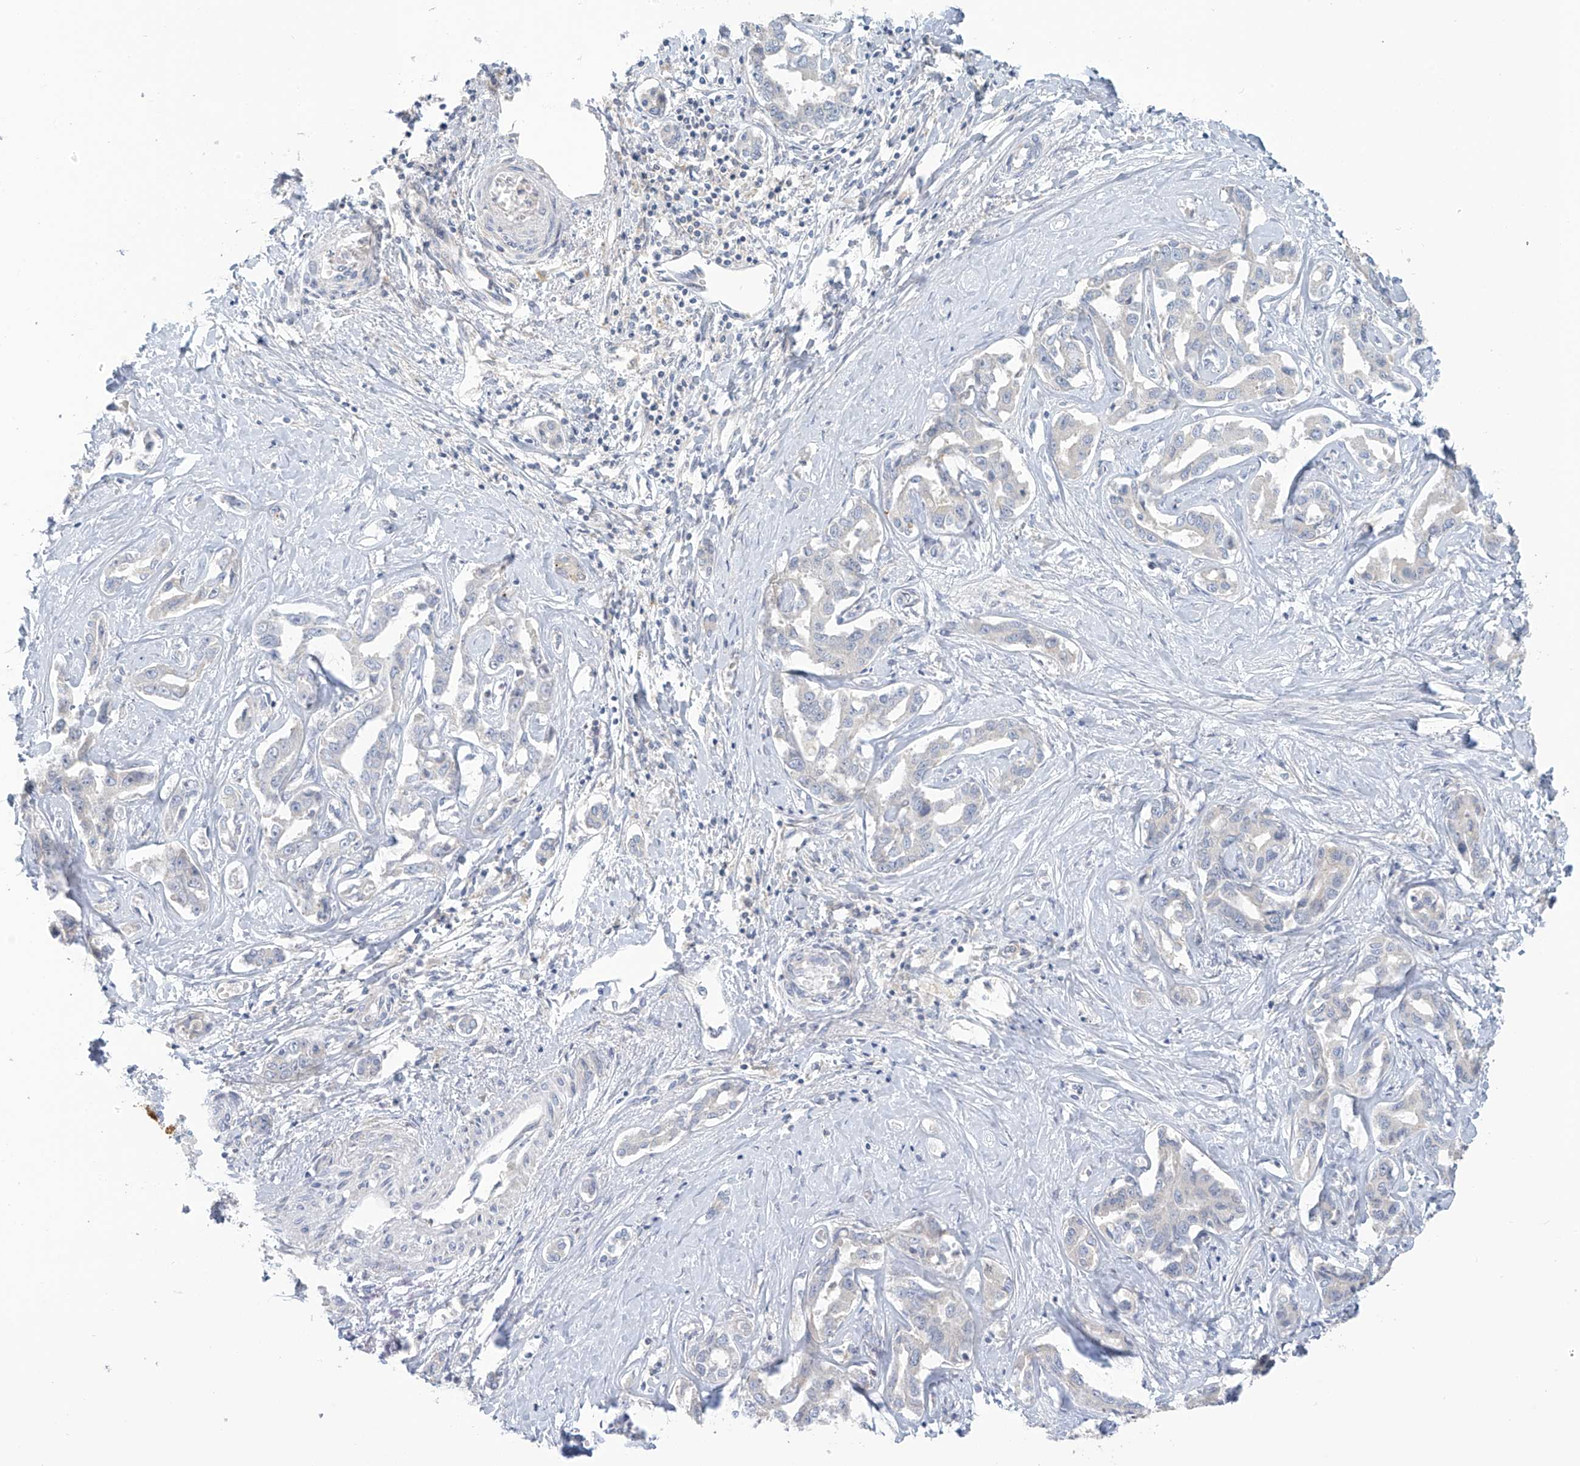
{"staining": {"intensity": "negative", "quantity": "none", "location": "none"}, "tissue": "liver cancer", "cell_type": "Tumor cells", "image_type": "cancer", "snomed": [{"axis": "morphology", "description": "Cholangiocarcinoma"}, {"axis": "topography", "description": "Liver"}], "caption": "High power microscopy histopathology image of an immunohistochemistry (IHC) photomicrograph of liver cholangiocarcinoma, revealing no significant staining in tumor cells.", "gene": "SLC6A12", "patient": {"sex": "male", "age": 59}}